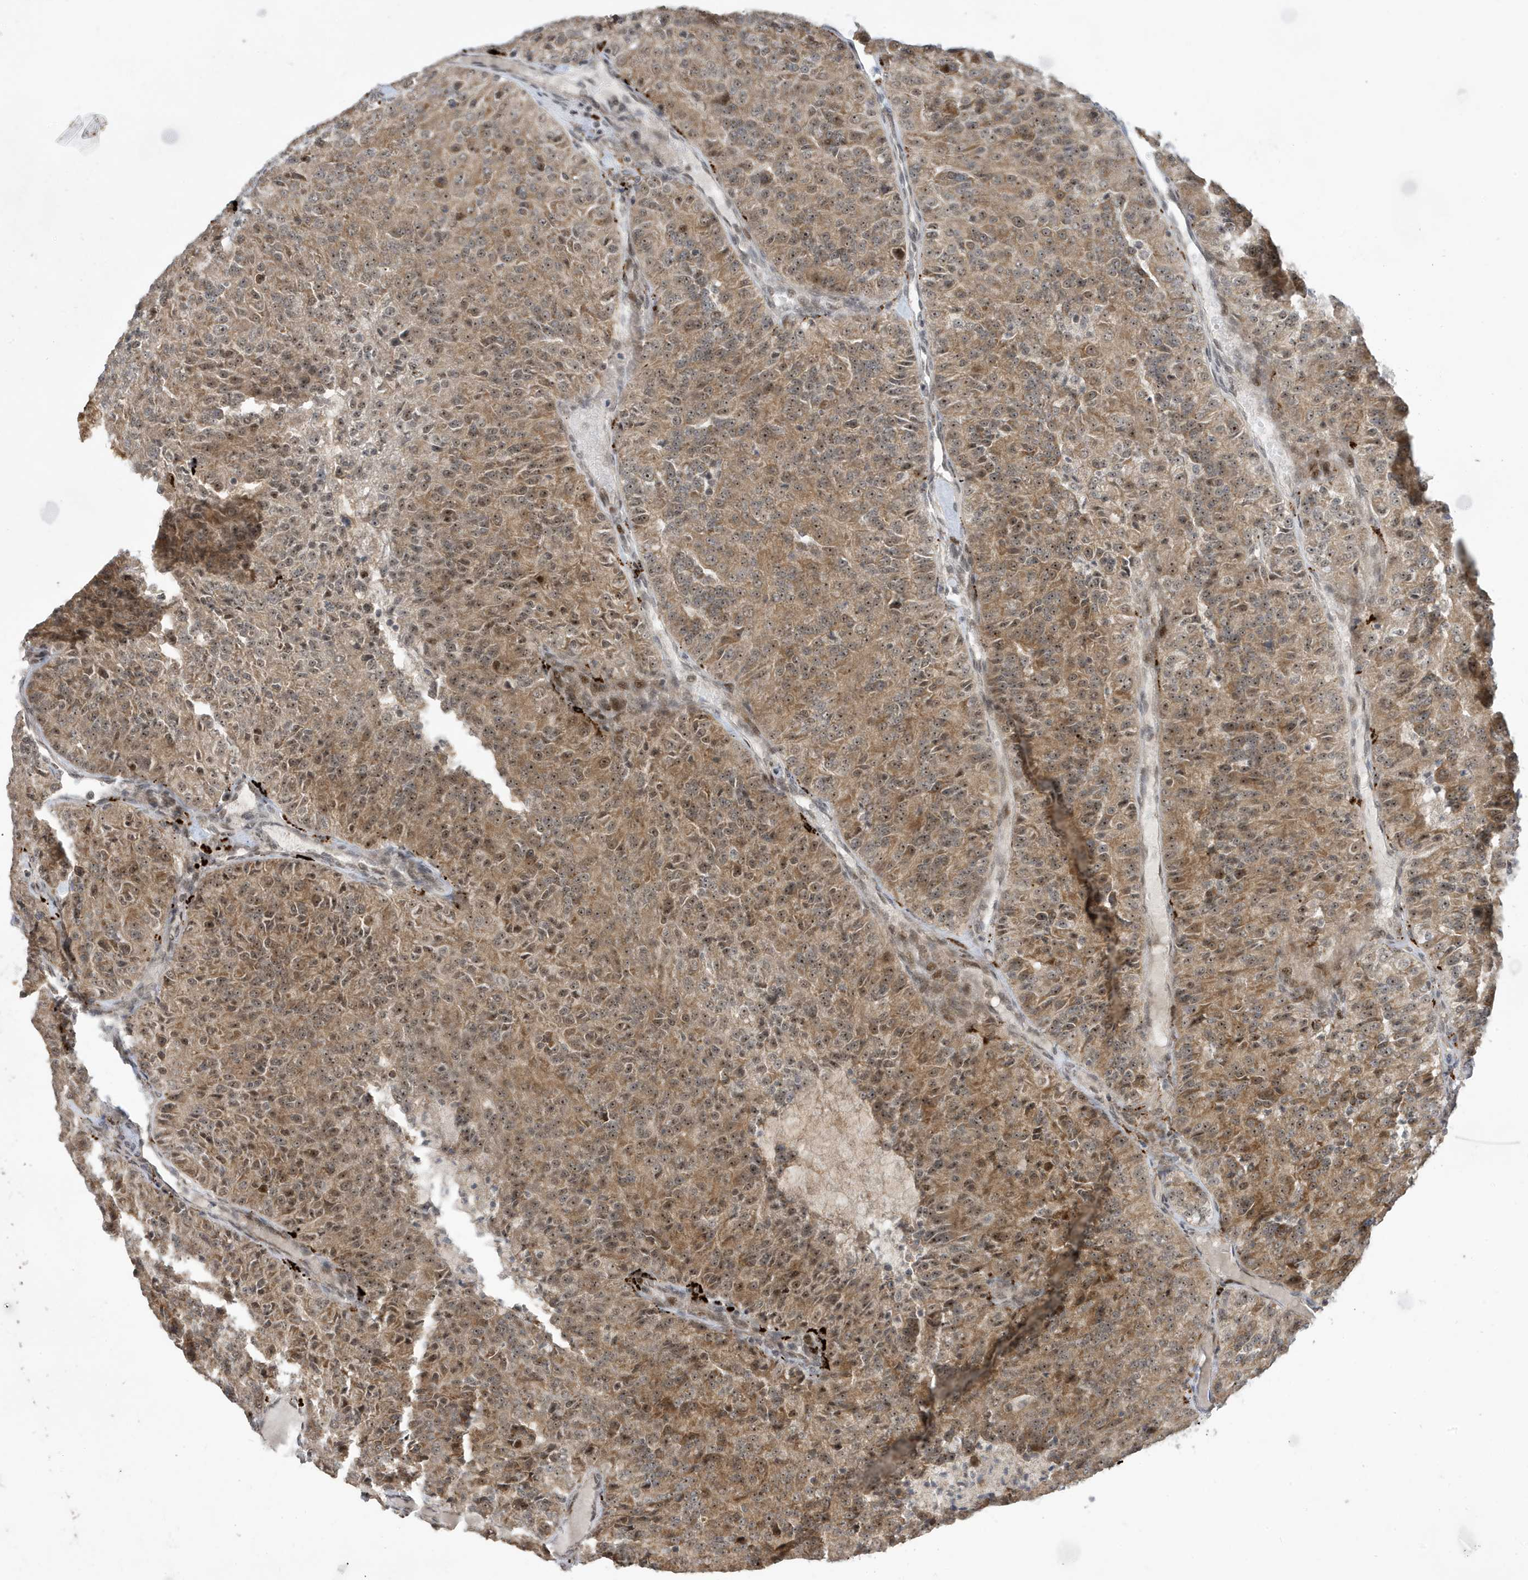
{"staining": {"intensity": "moderate", "quantity": ">75%", "location": "cytoplasmic/membranous,nuclear"}, "tissue": "renal cancer", "cell_type": "Tumor cells", "image_type": "cancer", "snomed": [{"axis": "morphology", "description": "Adenocarcinoma, NOS"}, {"axis": "topography", "description": "Kidney"}], "caption": "Immunohistochemistry (IHC) photomicrograph of human renal cancer stained for a protein (brown), which exhibits medium levels of moderate cytoplasmic/membranous and nuclear positivity in about >75% of tumor cells.", "gene": "FAM9B", "patient": {"sex": "female", "age": 63}}